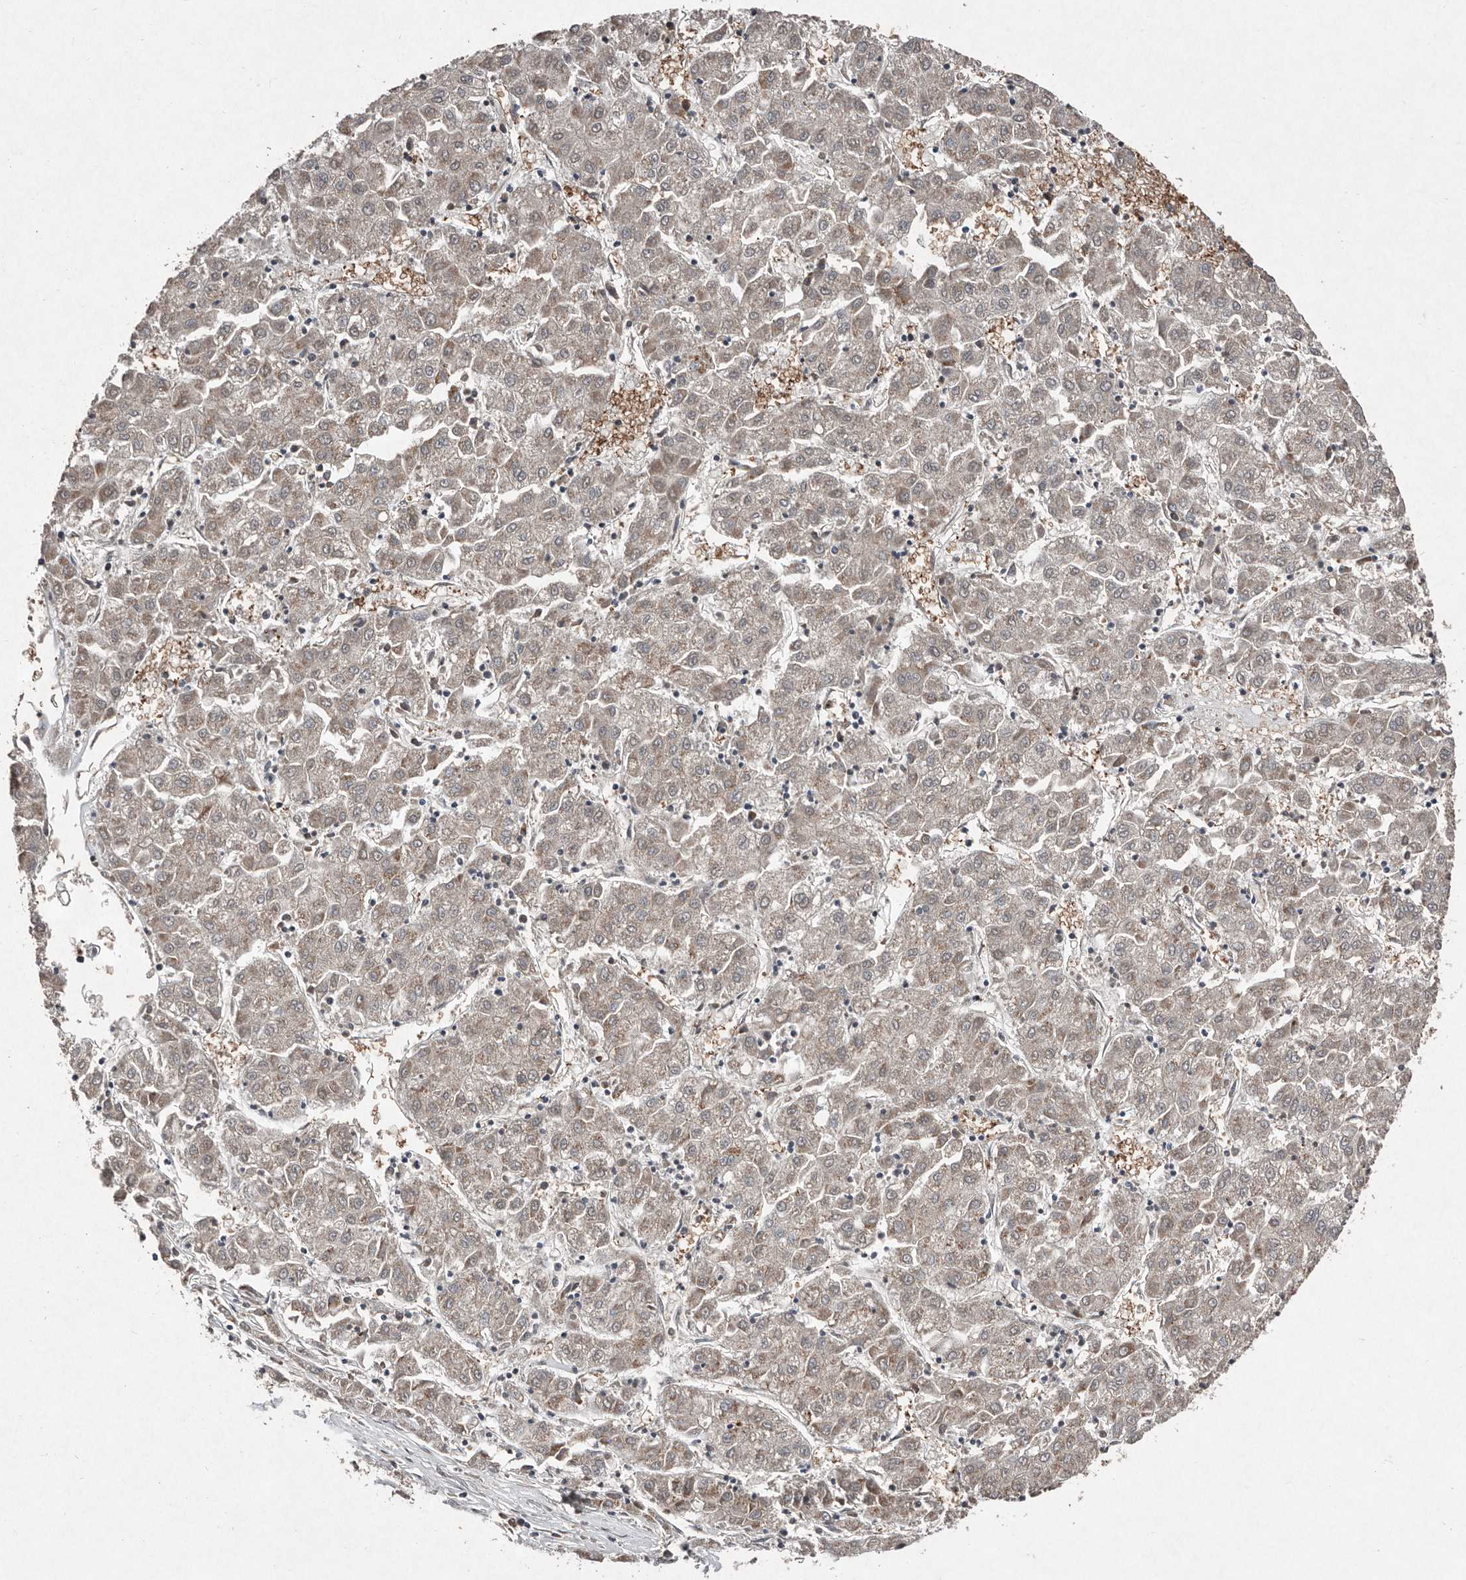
{"staining": {"intensity": "moderate", "quantity": "25%-75%", "location": "cytoplasmic/membranous"}, "tissue": "liver cancer", "cell_type": "Tumor cells", "image_type": "cancer", "snomed": [{"axis": "morphology", "description": "Carcinoma, Hepatocellular, NOS"}, {"axis": "topography", "description": "Liver"}], "caption": "This micrograph displays immunohistochemistry staining of human liver hepatocellular carcinoma, with medium moderate cytoplasmic/membranous positivity in approximately 25%-75% of tumor cells.", "gene": "DIP2C", "patient": {"sex": "male", "age": 72}}